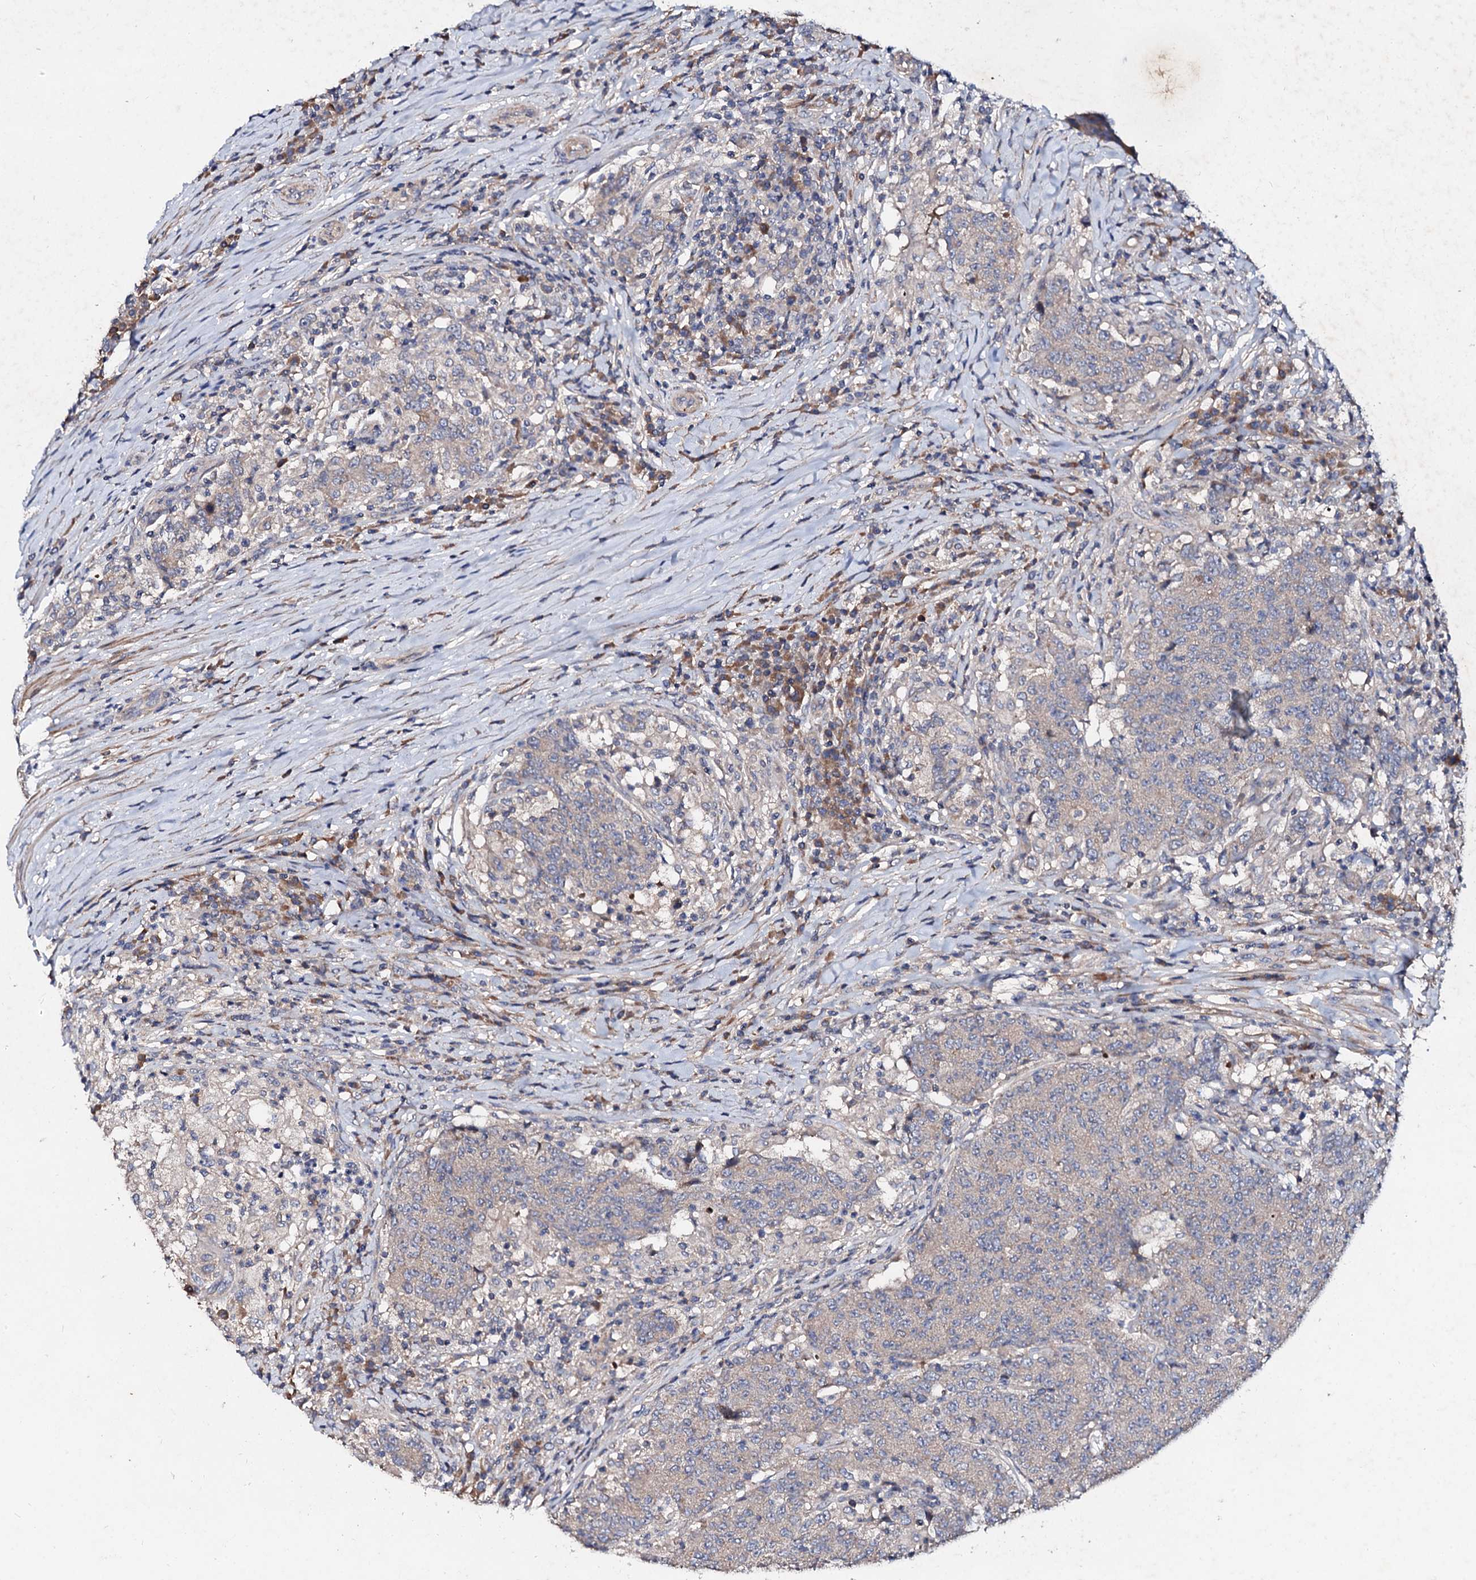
{"staining": {"intensity": "weak", "quantity": "<25%", "location": "cytoplasmic/membranous"}, "tissue": "colorectal cancer", "cell_type": "Tumor cells", "image_type": "cancer", "snomed": [{"axis": "morphology", "description": "Adenocarcinoma, NOS"}, {"axis": "topography", "description": "Colon"}], "caption": "IHC histopathology image of neoplastic tissue: human colorectal adenocarcinoma stained with DAB (3,3'-diaminobenzidine) reveals no significant protein expression in tumor cells.", "gene": "FIBIN", "patient": {"sex": "female", "age": 75}}